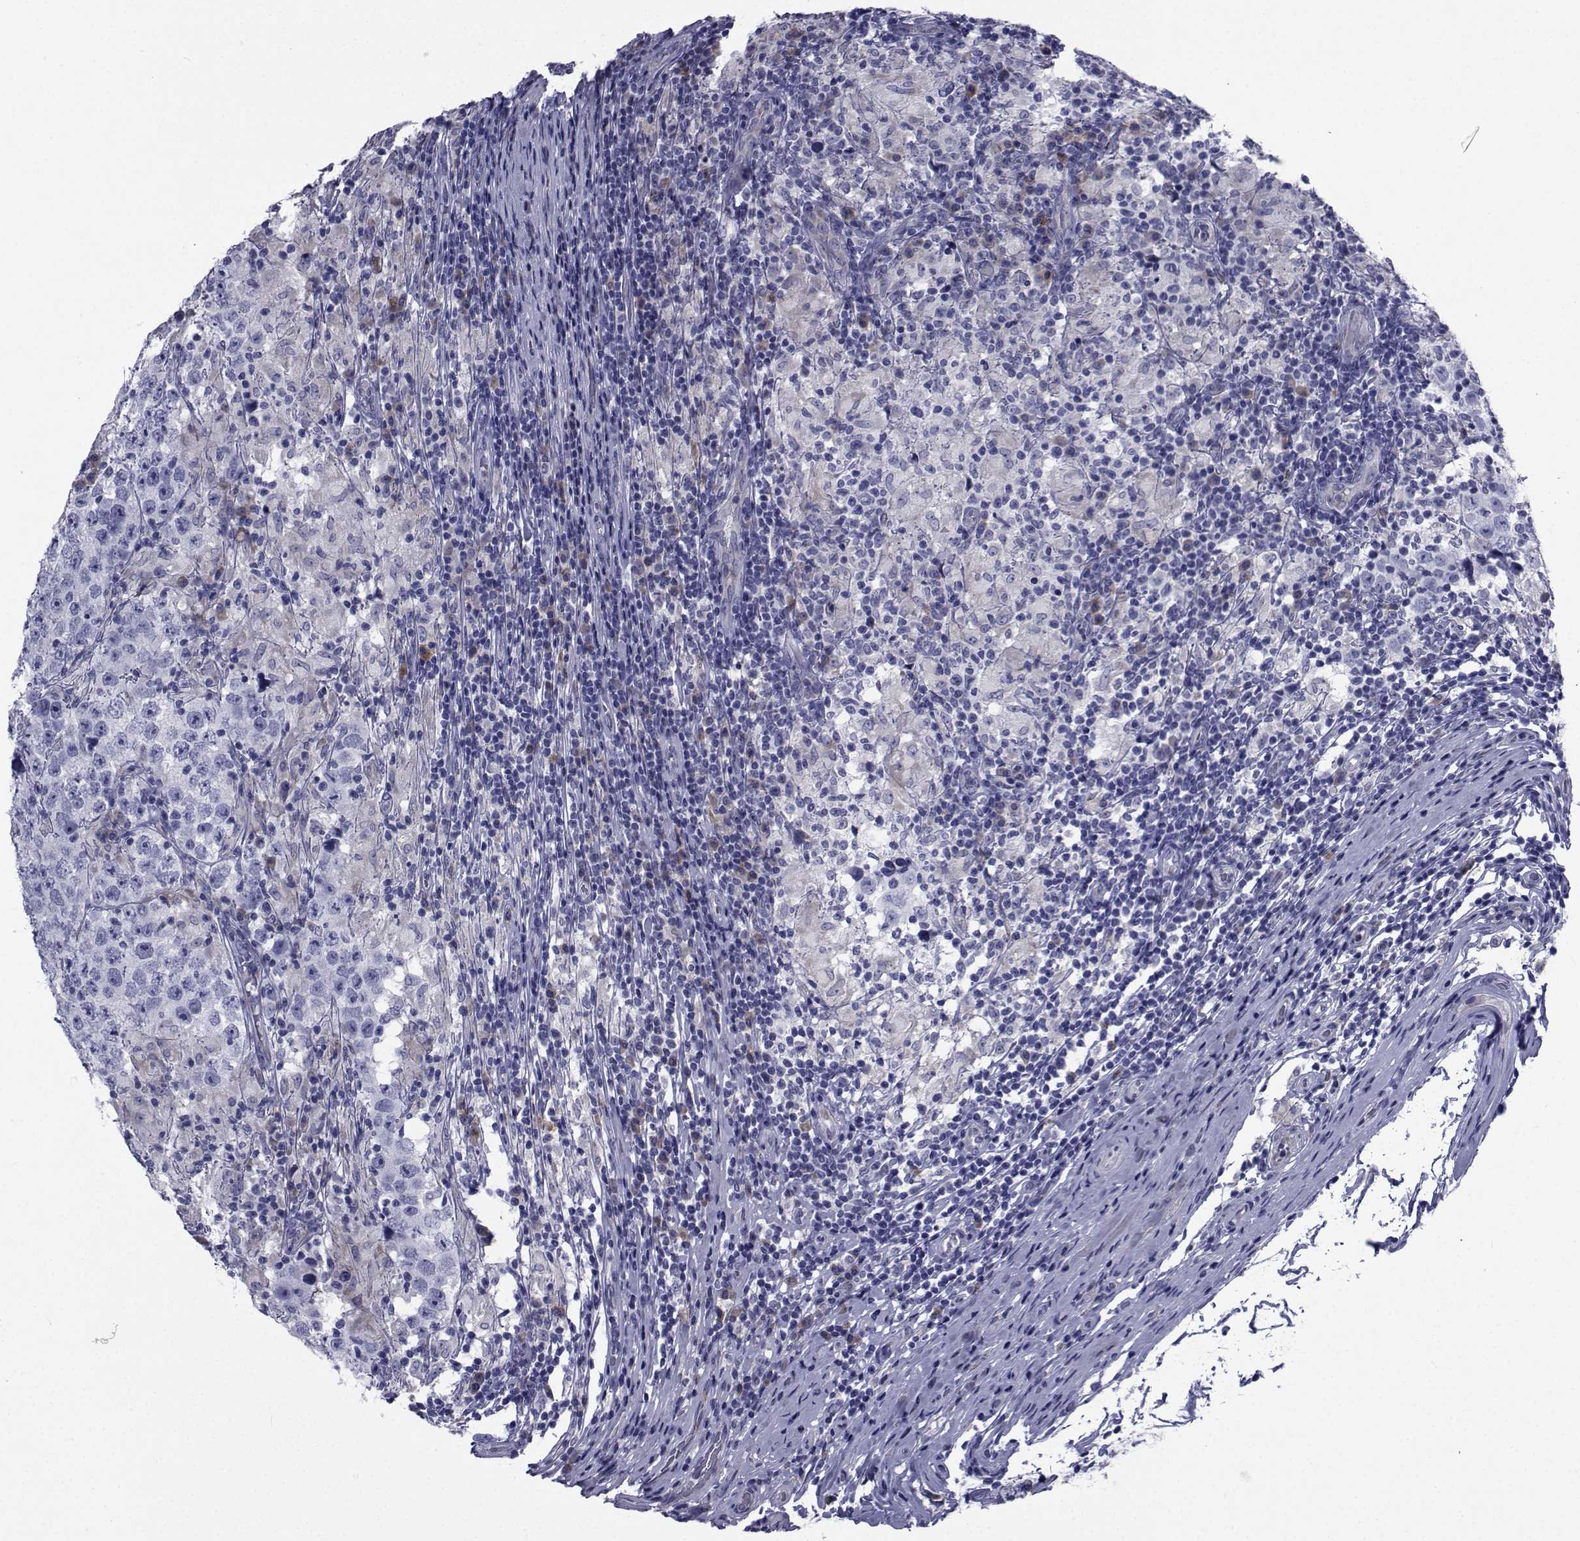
{"staining": {"intensity": "negative", "quantity": "none", "location": "none"}, "tissue": "testis cancer", "cell_type": "Tumor cells", "image_type": "cancer", "snomed": [{"axis": "morphology", "description": "Seminoma, NOS"}, {"axis": "morphology", "description": "Carcinoma, Embryonal, NOS"}, {"axis": "topography", "description": "Testis"}], "caption": "Testis cancer (seminoma) was stained to show a protein in brown. There is no significant positivity in tumor cells. (DAB immunohistochemistry (IHC), high magnification).", "gene": "ROPN1", "patient": {"sex": "male", "age": 41}}